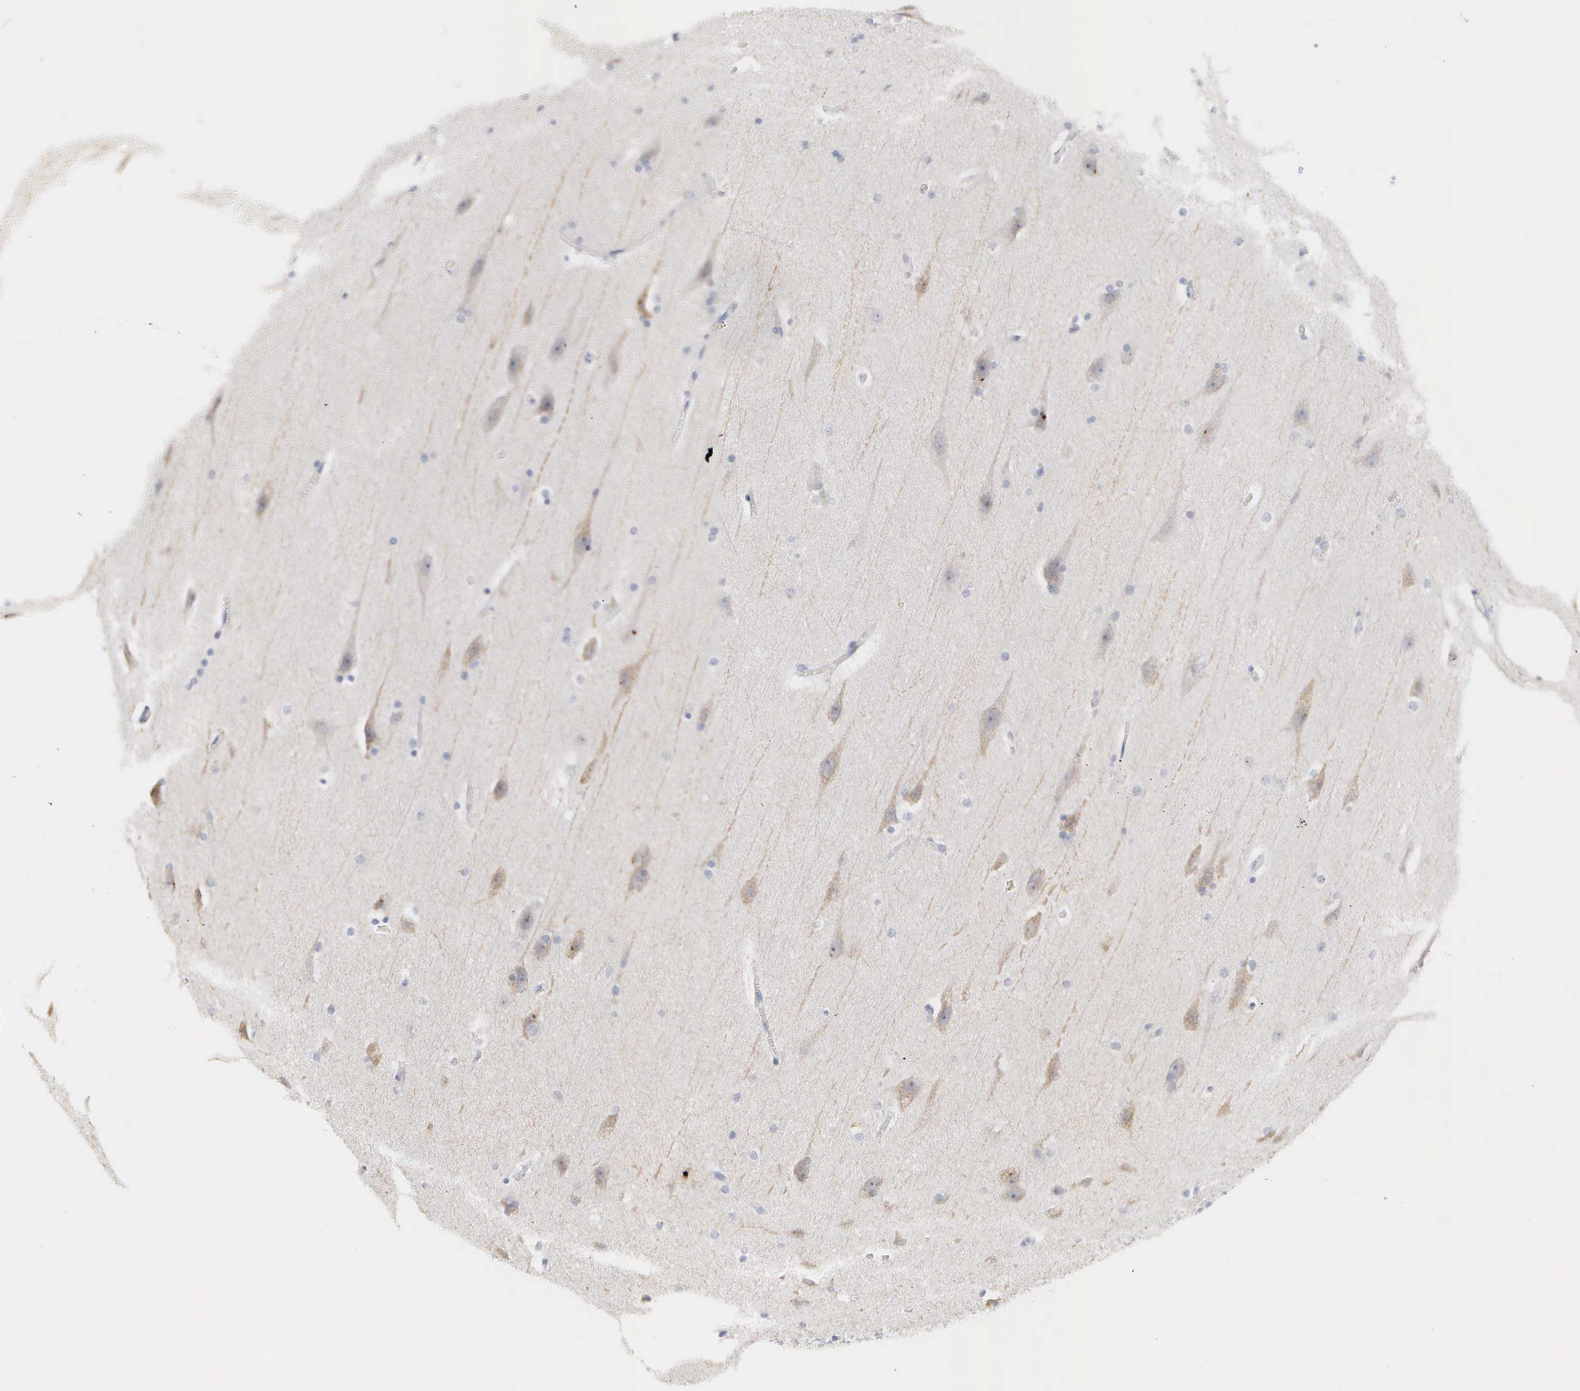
{"staining": {"intensity": "negative", "quantity": "none", "location": "none"}, "tissue": "cerebral cortex", "cell_type": "Endothelial cells", "image_type": "normal", "snomed": [{"axis": "morphology", "description": "Normal tissue, NOS"}, {"axis": "topography", "description": "Cerebral cortex"}, {"axis": "topography", "description": "Hippocampus"}], "caption": "Immunohistochemistry image of benign cerebral cortex: human cerebral cortex stained with DAB (3,3'-diaminobenzidine) demonstrates no significant protein staining in endothelial cells. (DAB (3,3'-diaminobenzidine) immunohistochemistry visualized using brightfield microscopy, high magnification).", "gene": "ASPHD2", "patient": {"sex": "female", "age": 19}}